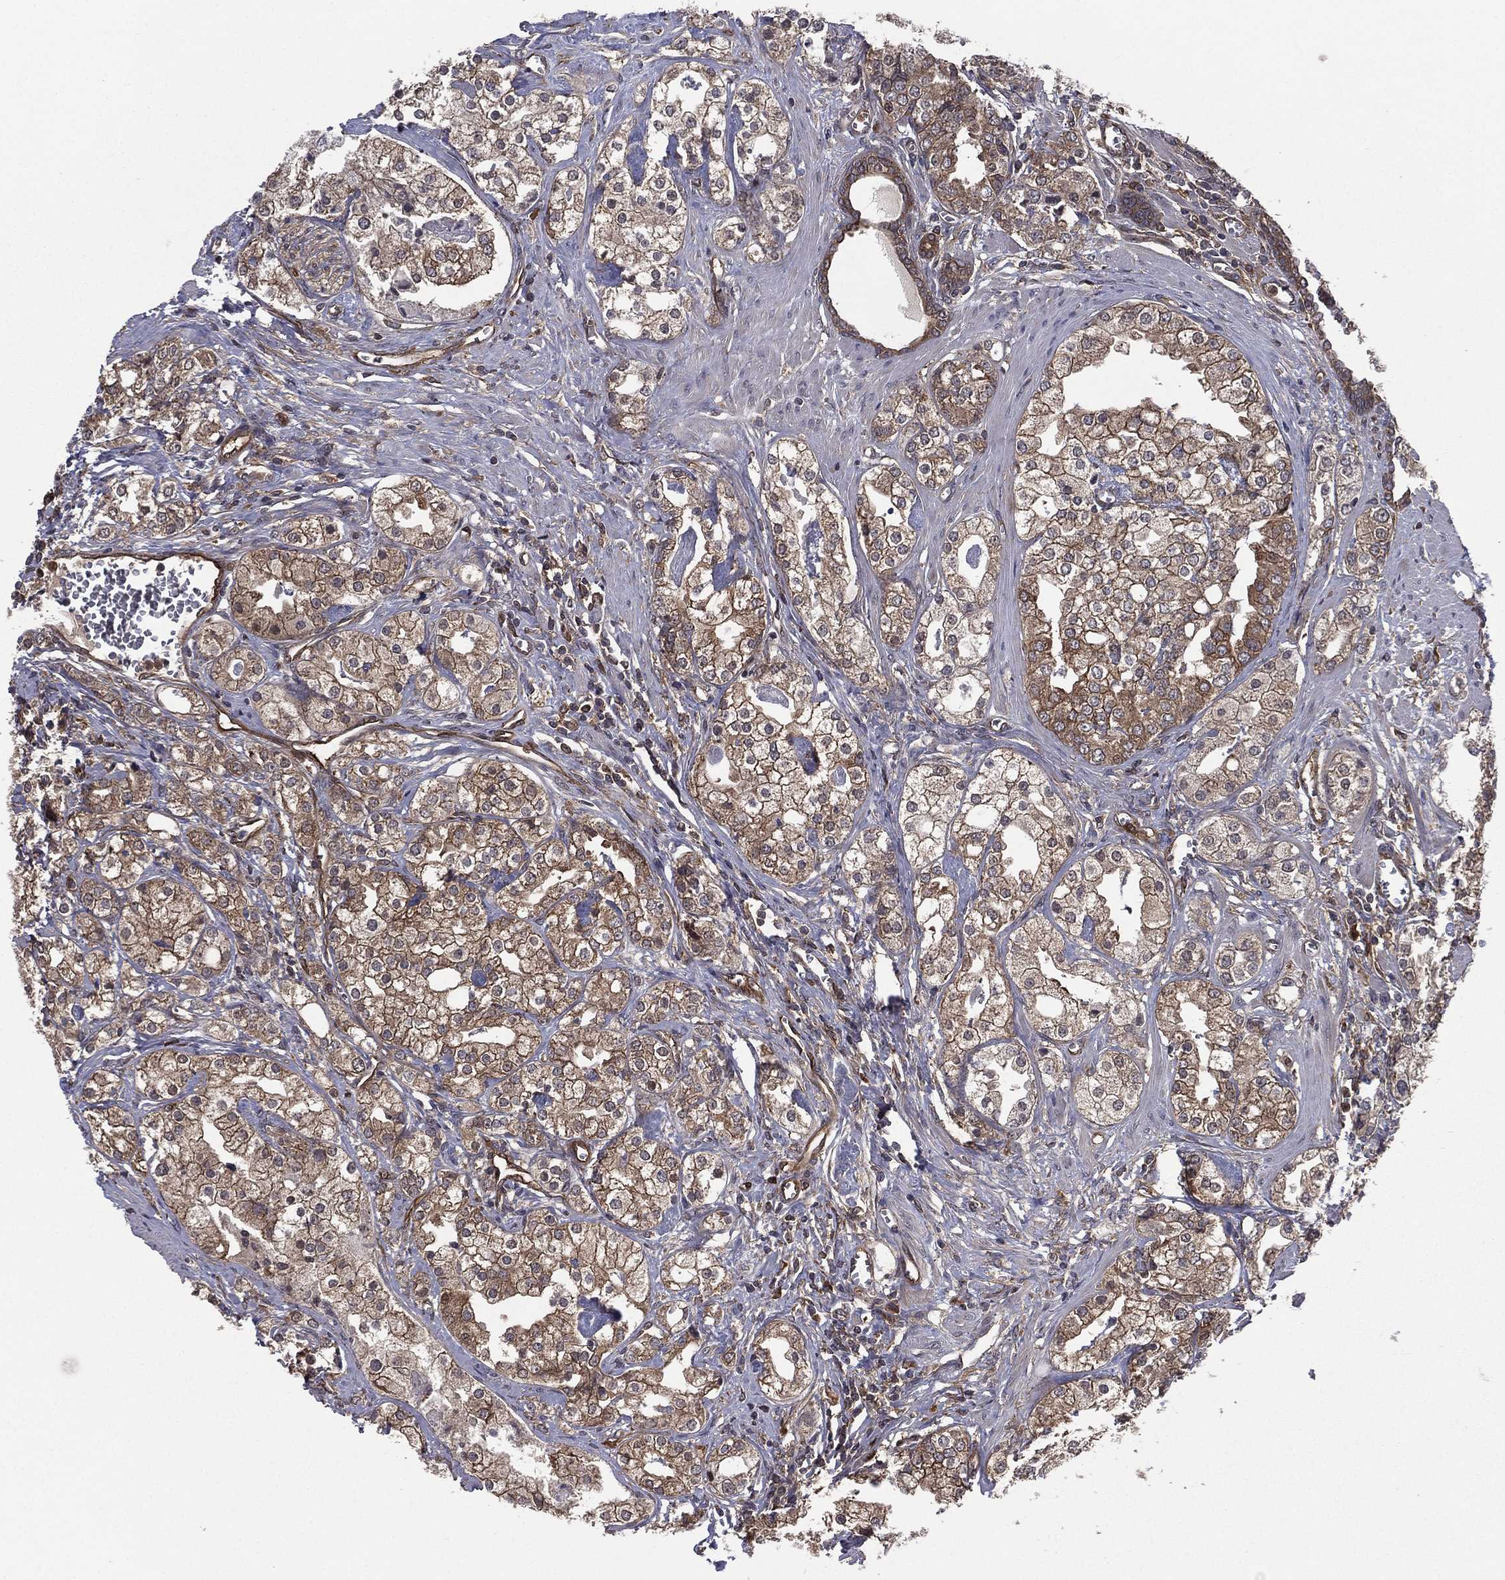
{"staining": {"intensity": "moderate", "quantity": ">75%", "location": "cytoplasmic/membranous"}, "tissue": "prostate cancer", "cell_type": "Tumor cells", "image_type": "cancer", "snomed": [{"axis": "morphology", "description": "Adenocarcinoma, NOS"}, {"axis": "topography", "description": "Prostate and seminal vesicle, NOS"}, {"axis": "topography", "description": "Prostate"}], "caption": "Brown immunohistochemical staining in human adenocarcinoma (prostate) displays moderate cytoplasmic/membranous positivity in approximately >75% of tumor cells.", "gene": "CERT1", "patient": {"sex": "male", "age": 62}}